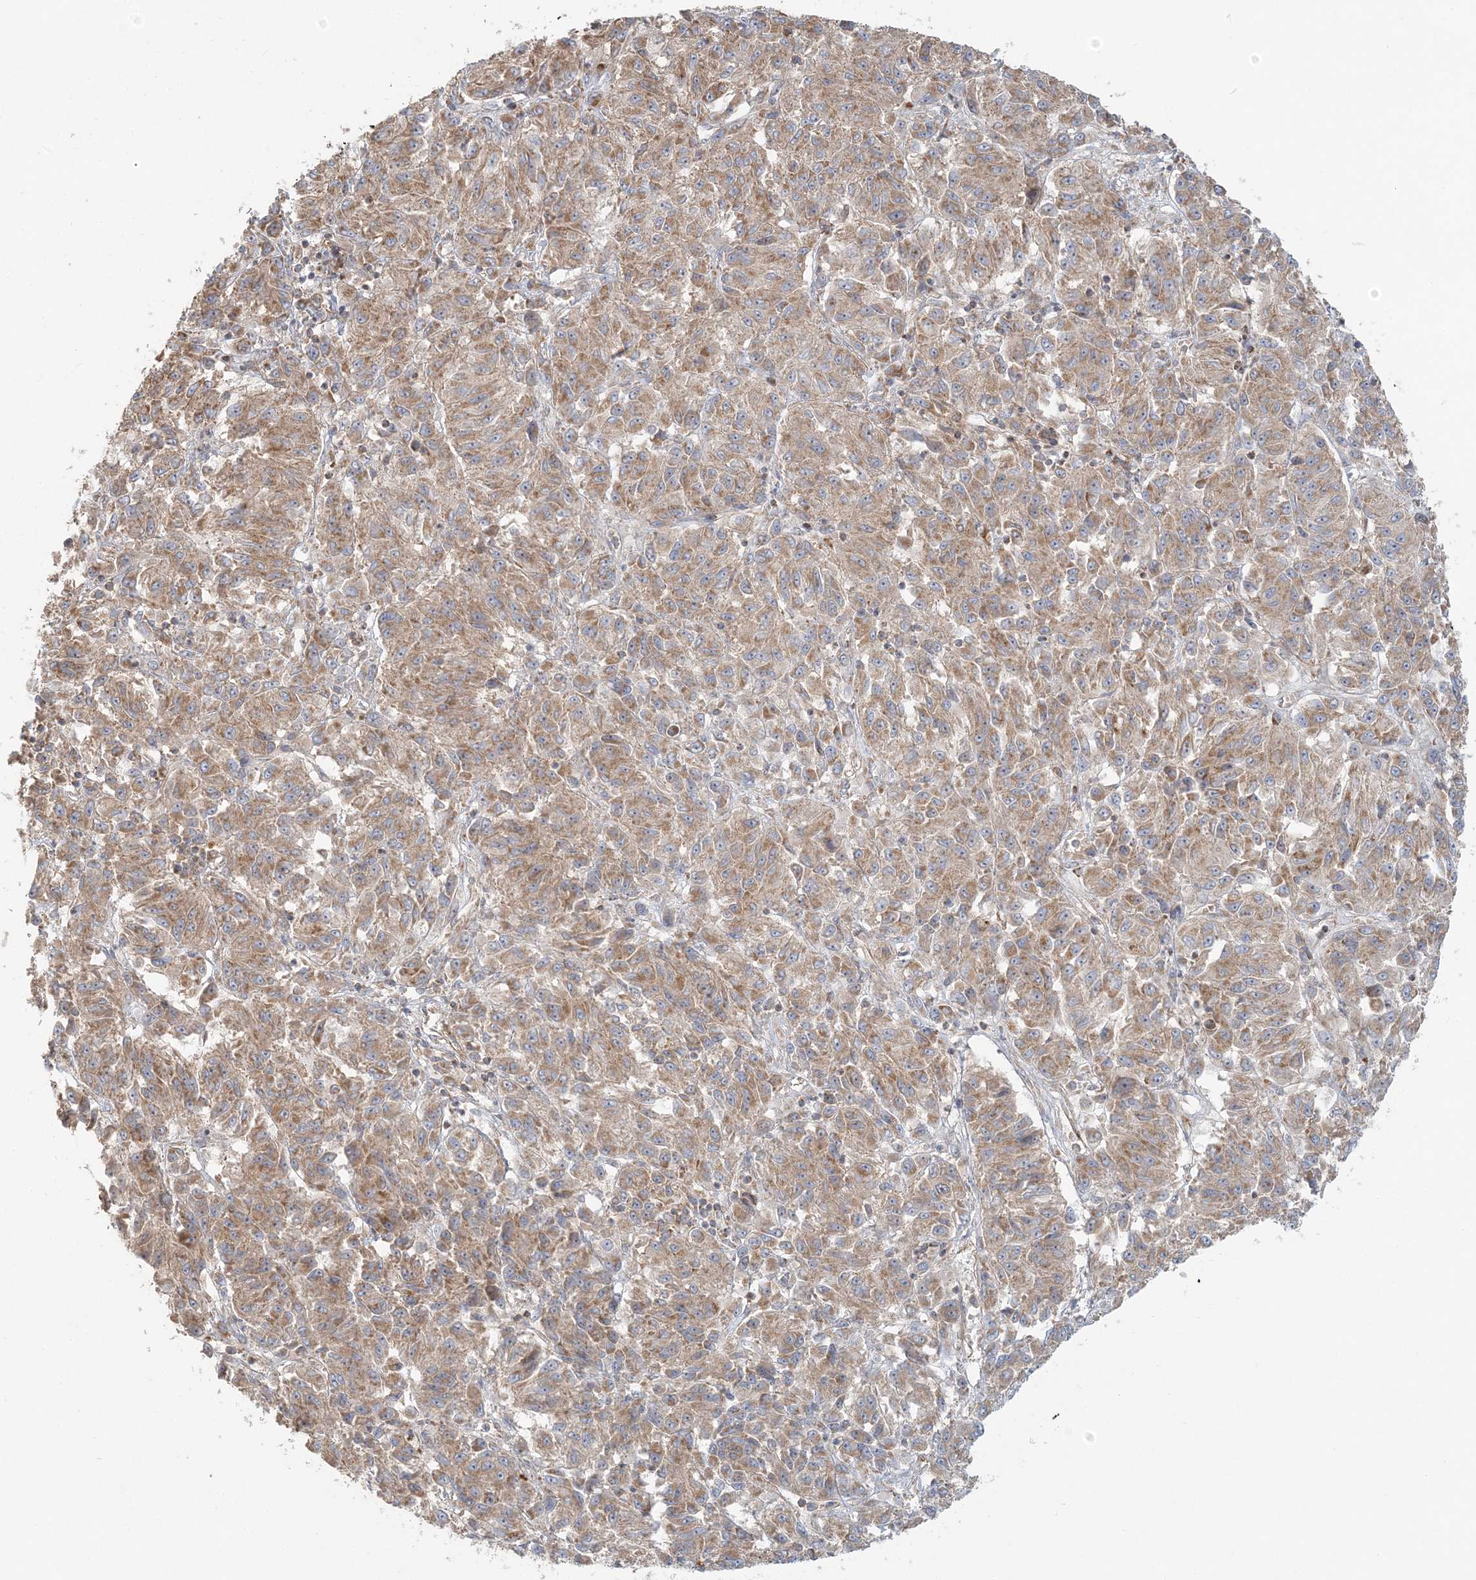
{"staining": {"intensity": "moderate", "quantity": ">75%", "location": "cytoplasmic/membranous"}, "tissue": "melanoma", "cell_type": "Tumor cells", "image_type": "cancer", "snomed": [{"axis": "morphology", "description": "Malignant melanoma, Metastatic site"}, {"axis": "topography", "description": "Lung"}], "caption": "A brown stain labels moderate cytoplasmic/membranous expression of a protein in human melanoma tumor cells. Using DAB (3,3'-diaminobenzidine) (brown) and hematoxylin (blue) stains, captured at high magnification using brightfield microscopy.", "gene": "KIAA0232", "patient": {"sex": "male", "age": 64}}